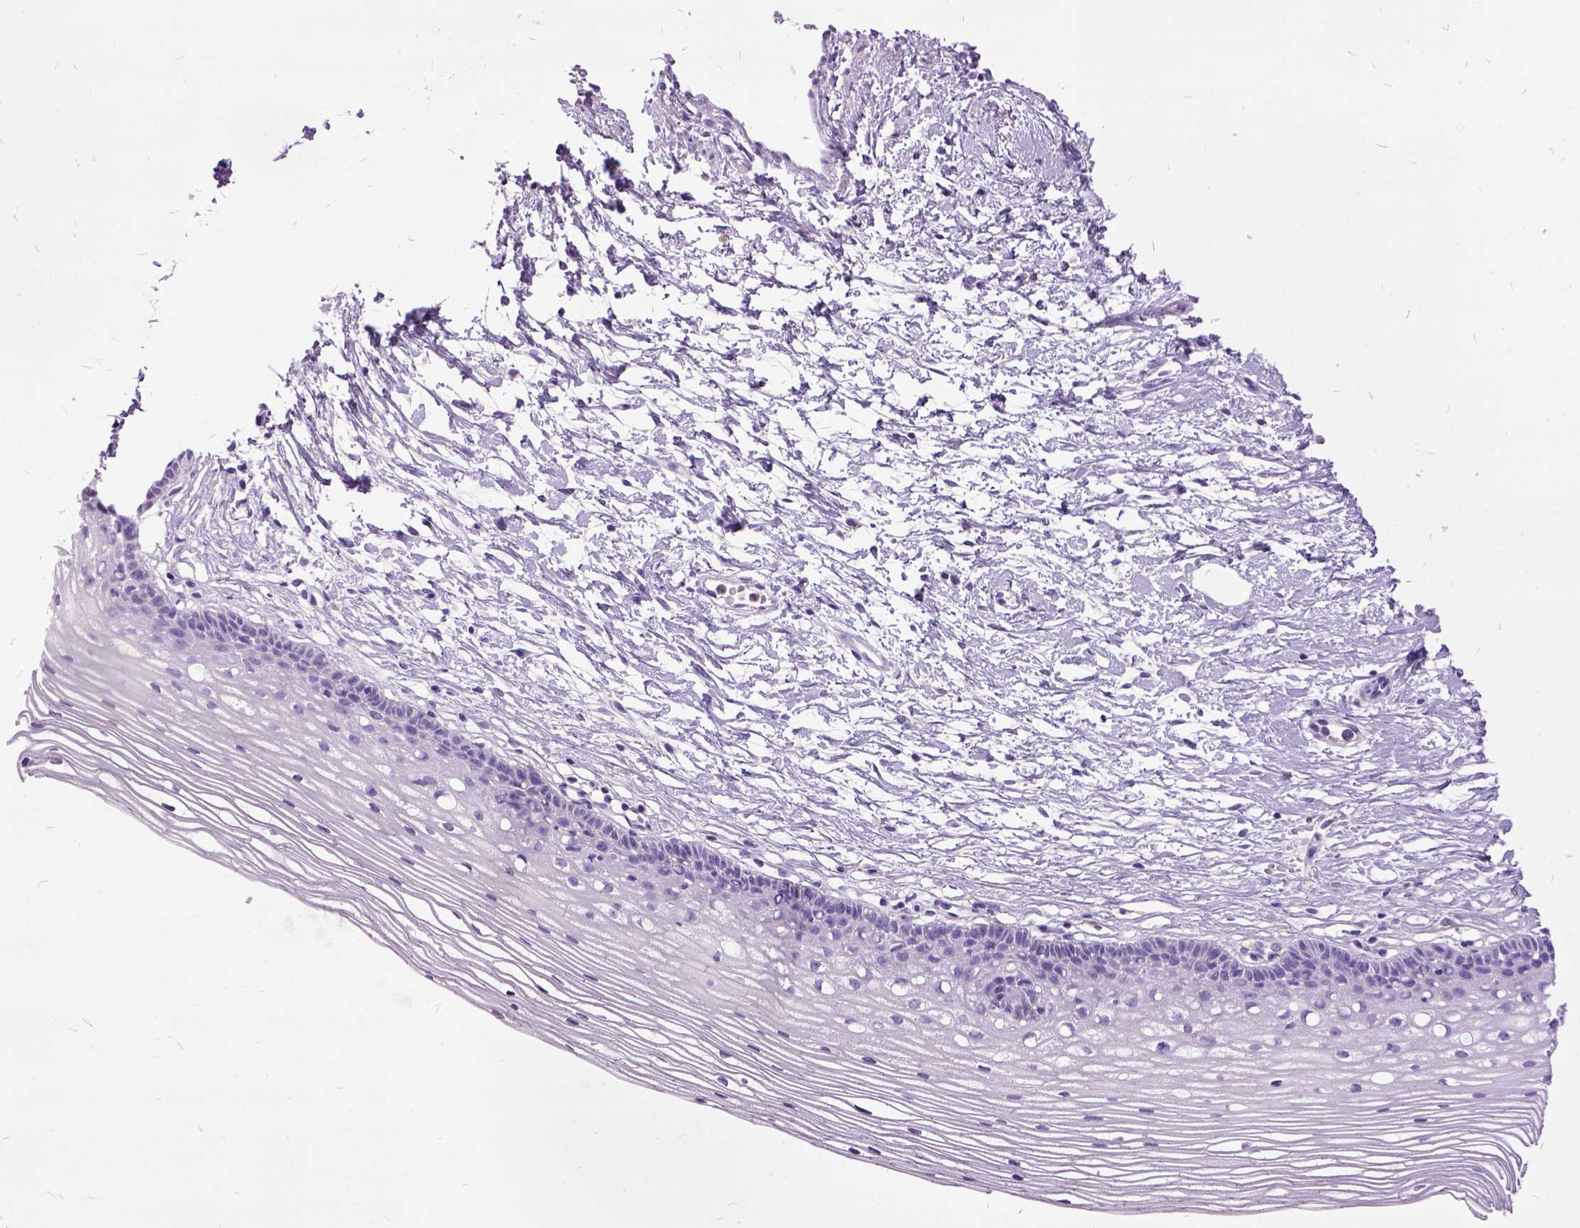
{"staining": {"intensity": "negative", "quantity": "none", "location": "none"}, "tissue": "cervix", "cell_type": "Glandular cells", "image_type": "normal", "snomed": [{"axis": "morphology", "description": "Normal tissue, NOS"}, {"axis": "topography", "description": "Cervix"}], "caption": "IHC photomicrograph of benign cervix: cervix stained with DAB exhibits no significant protein positivity in glandular cells. (DAB immunohistochemistry with hematoxylin counter stain).", "gene": "MME", "patient": {"sex": "female", "age": 40}}